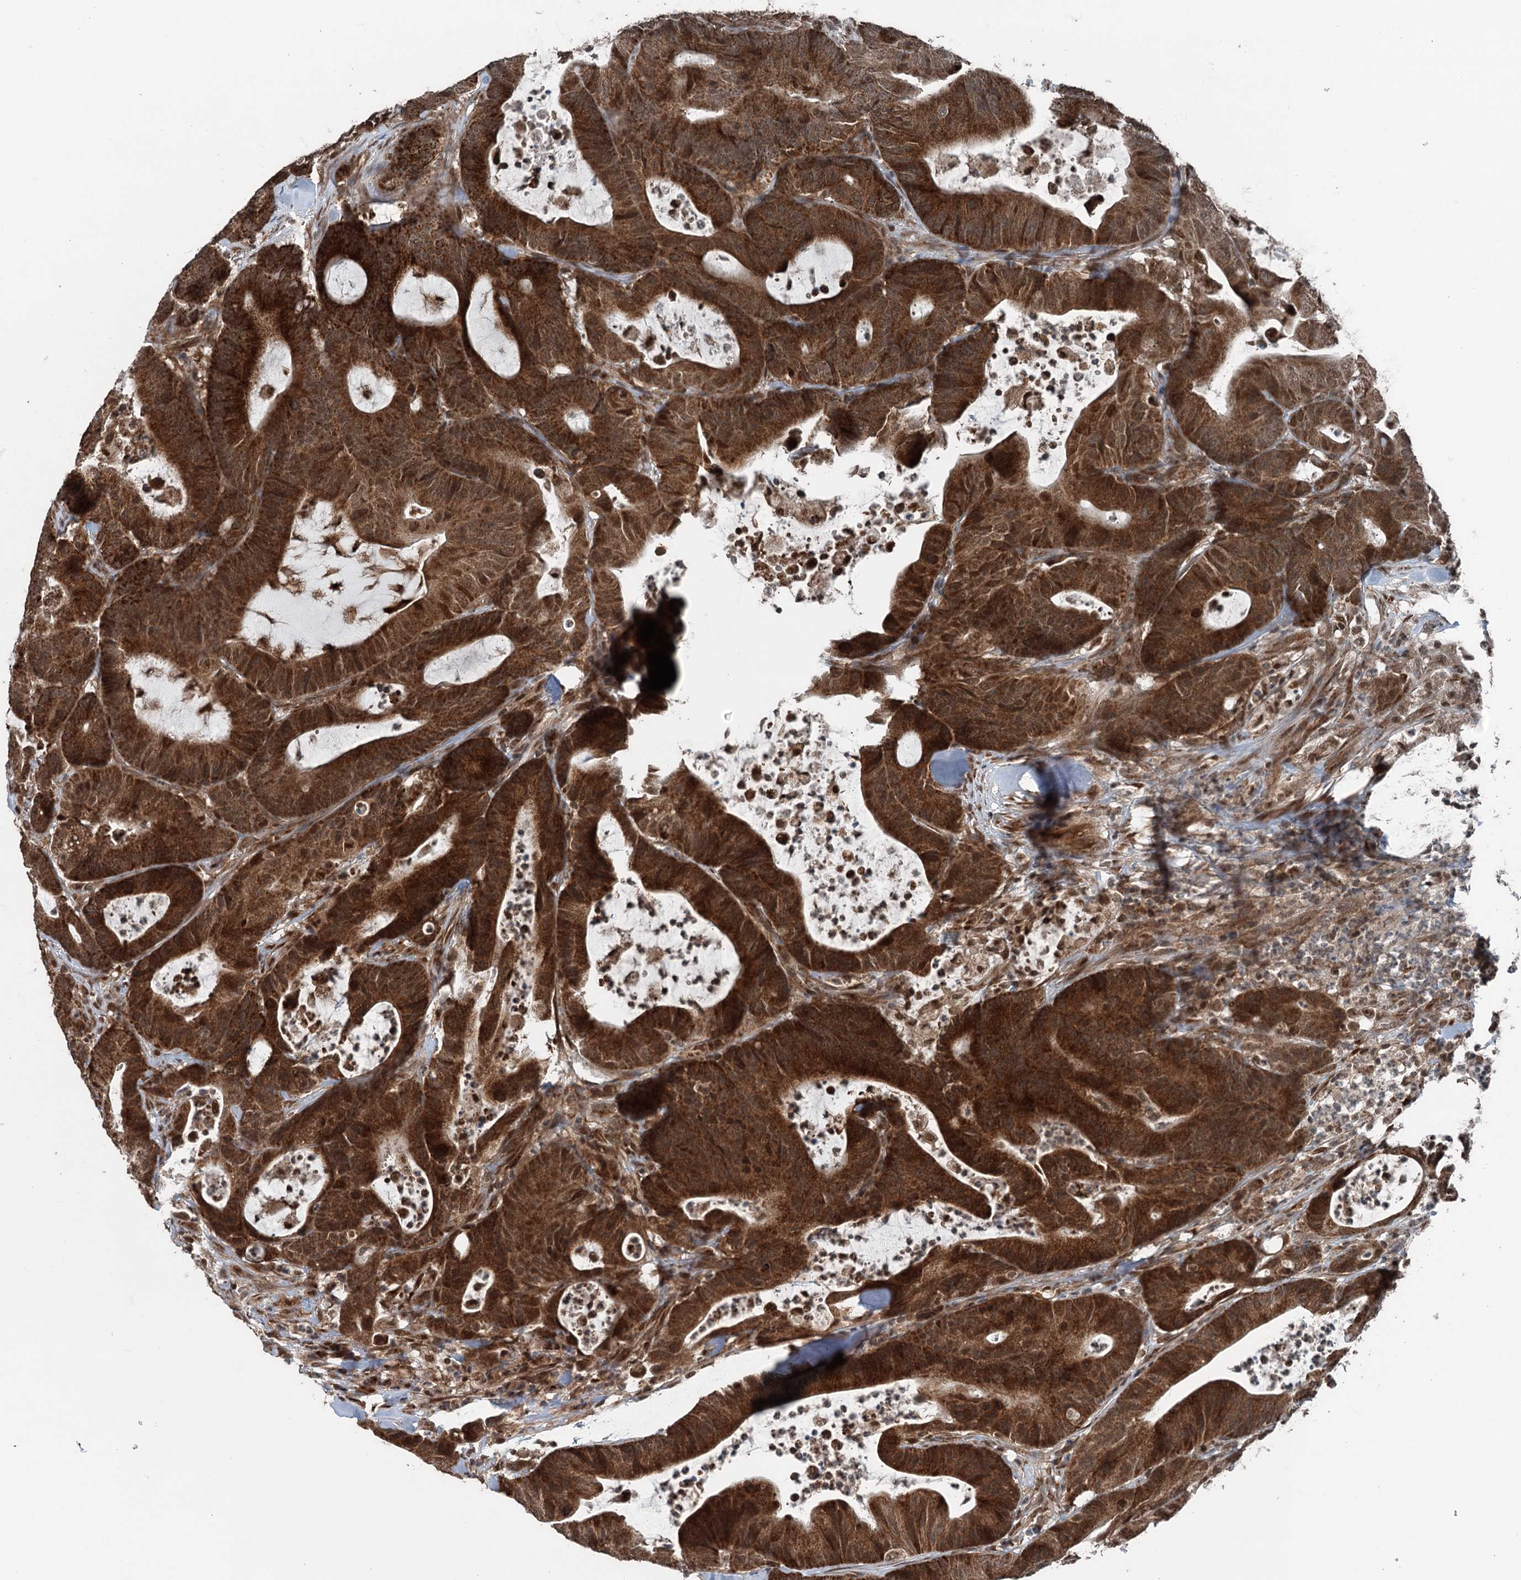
{"staining": {"intensity": "strong", "quantity": ">75%", "location": "cytoplasmic/membranous"}, "tissue": "colorectal cancer", "cell_type": "Tumor cells", "image_type": "cancer", "snomed": [{"axis": "morphology", "description": "Adenocarcinoma, NOS"}, {"axis": "topography", "description": "Colon"}], "caption": "Immunohistochemical staining of human colorectal adenocarcinoma shows strong cytoplasmic/membranous protein expression in approximately >75% of tumor cells.", "gene": "WAPL", "patient": {"sex": "female", "age": 84}}